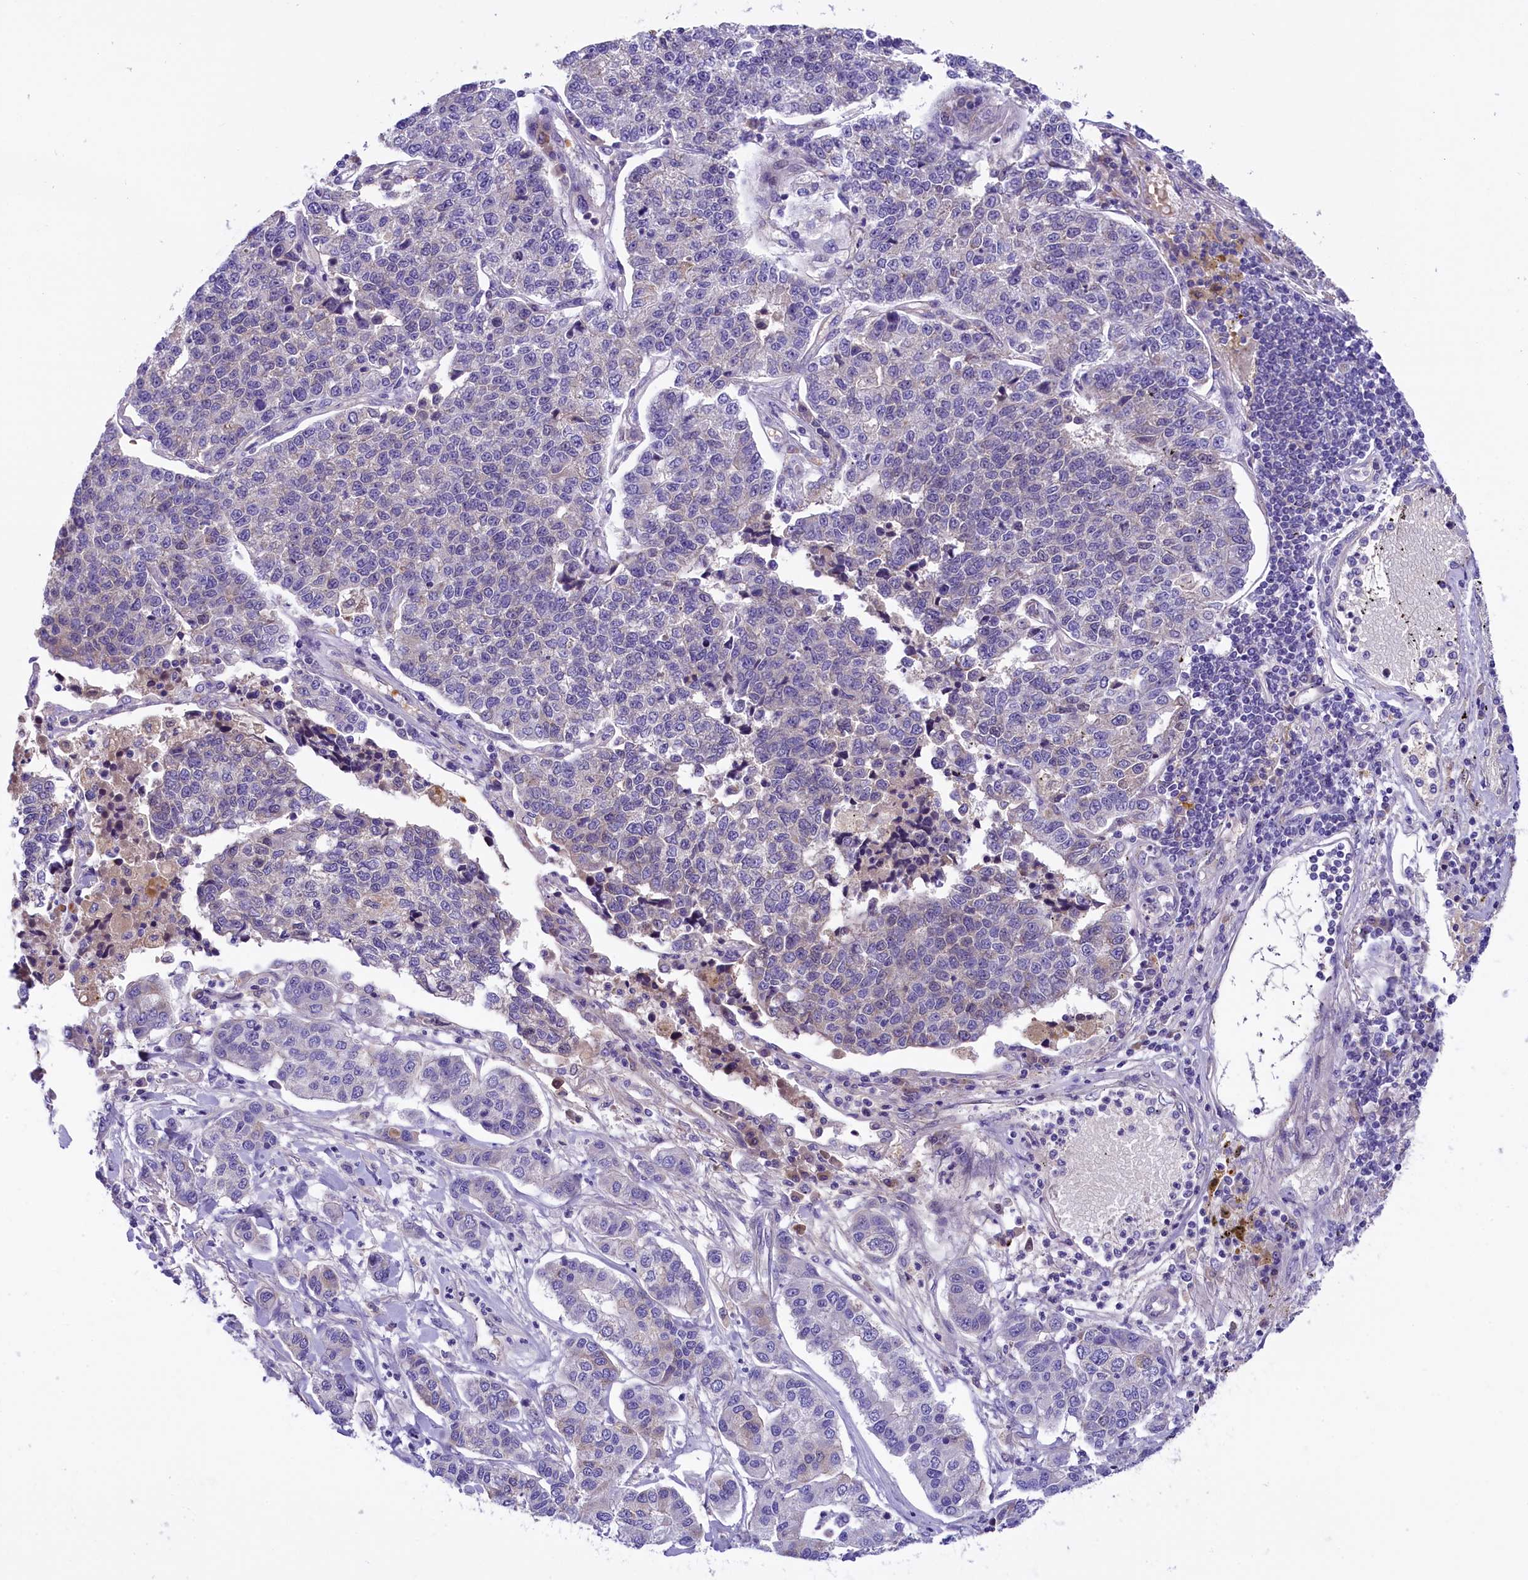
{"staining": {"intensity": "negative", "quantity": "none", "location": "none"}, "tissue": "lung cancer", "cell_type": "Tumor cells", "image_type": "cancer", "snomed": [{"axis": "morphology", "description": "Adenocarcinoma, NOS"}, {"axis": "topography", "description": "Lung"}], "caption": "An immunohistochemistry (IHC) micrograph of adenocarcinoma (lung) is shown. There is no staining in tumor cells of adenocarcinoma (lung).", "gene": "CCDC32", "patient": {"sex": "male", "age": 49}}